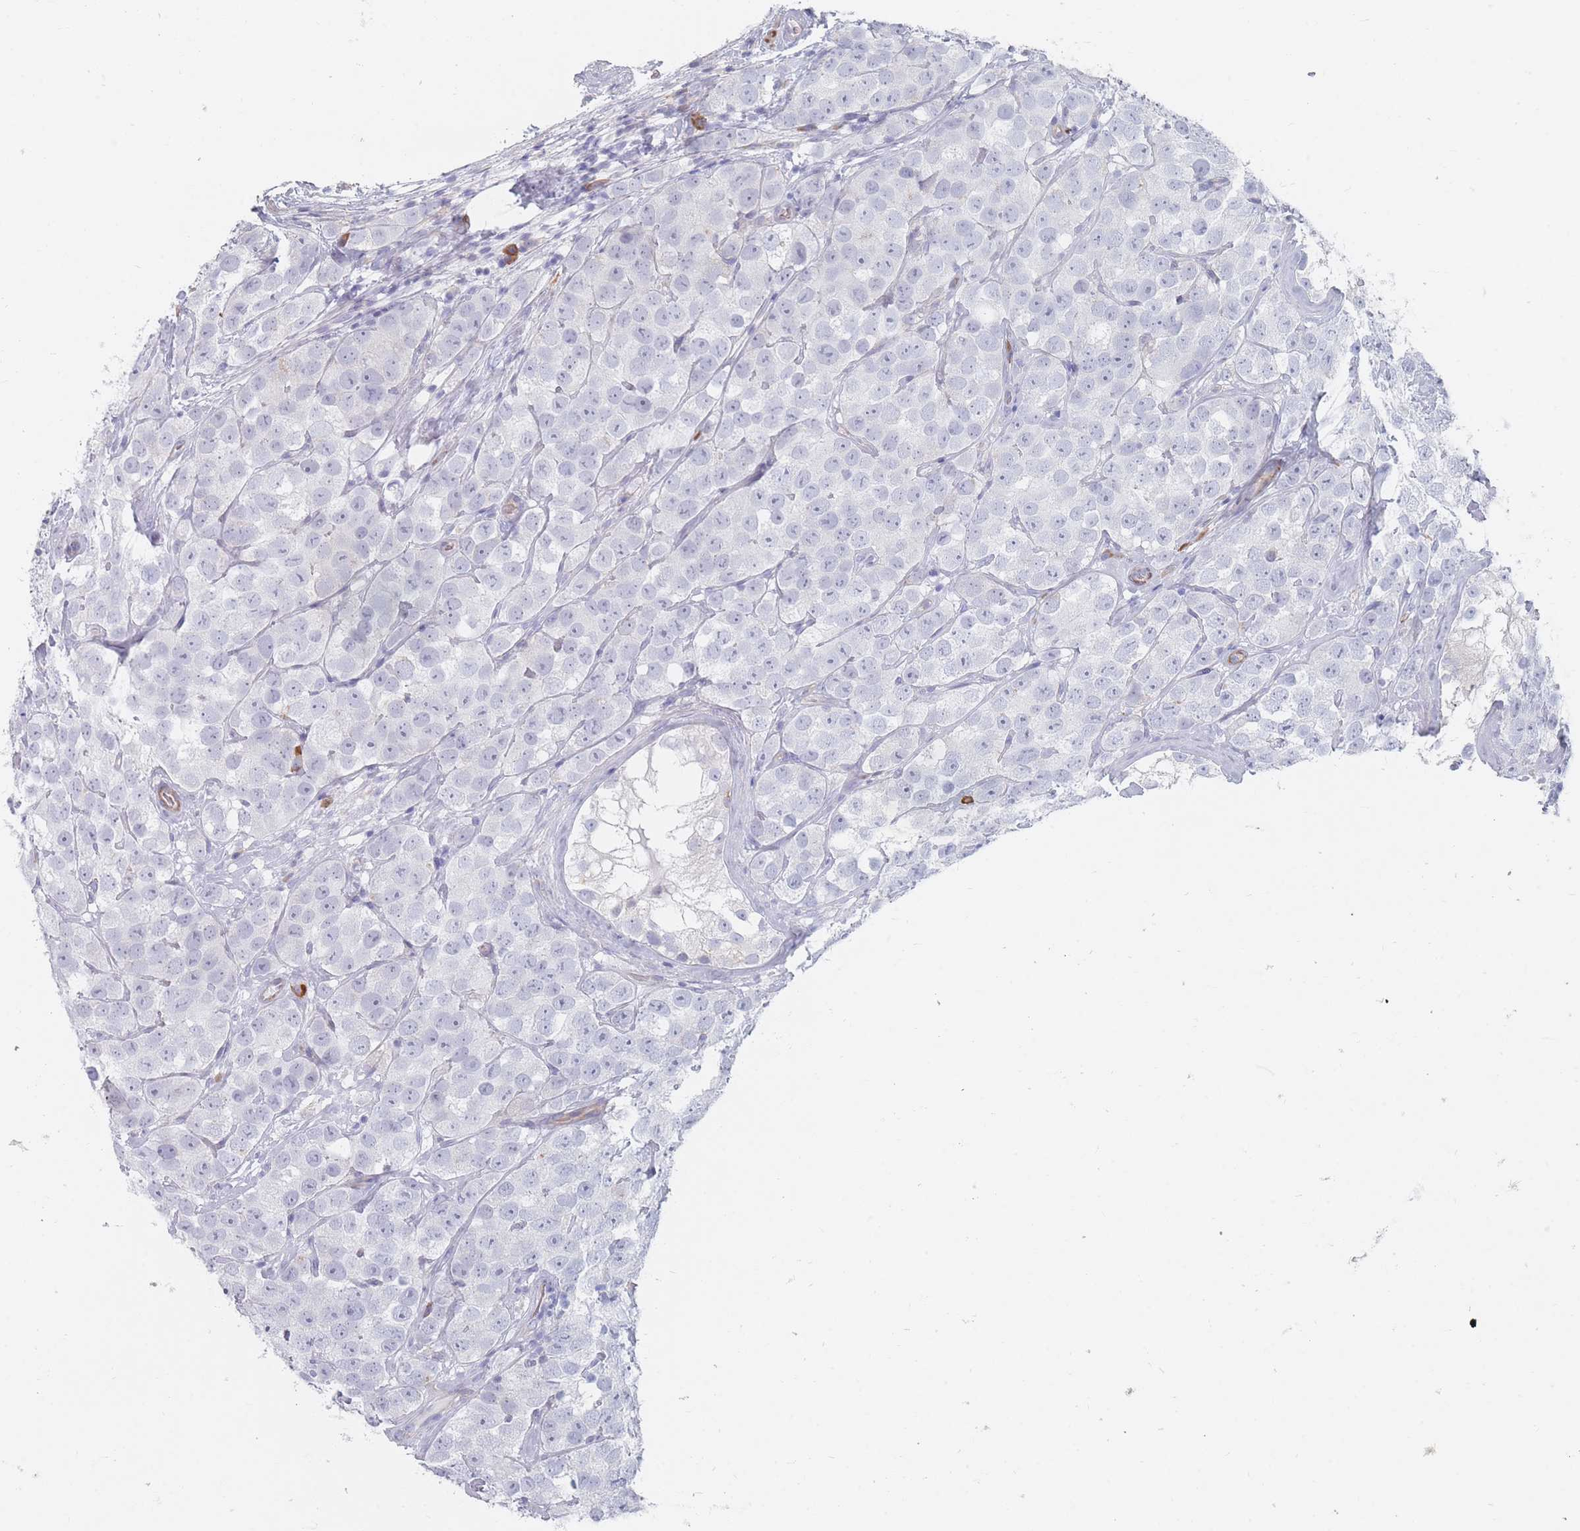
{"staining": {"intensity": "negative", "quantity": "none", "location": "none"}, "tissue": "testis cancer", "cell_type": "Tumor cells", "image_type": "cancer", "snomed": [{"axis": "morphology", "description": "Seminoma, NOS"}, {"axis": "topography", "description": "Testis"}], "caption": "Photomicrograph shows no protein staining in tumor cells of testis seminoma tissue.", "gene": "ERBIN", "patient": {"sex": "male", "age": 28}}